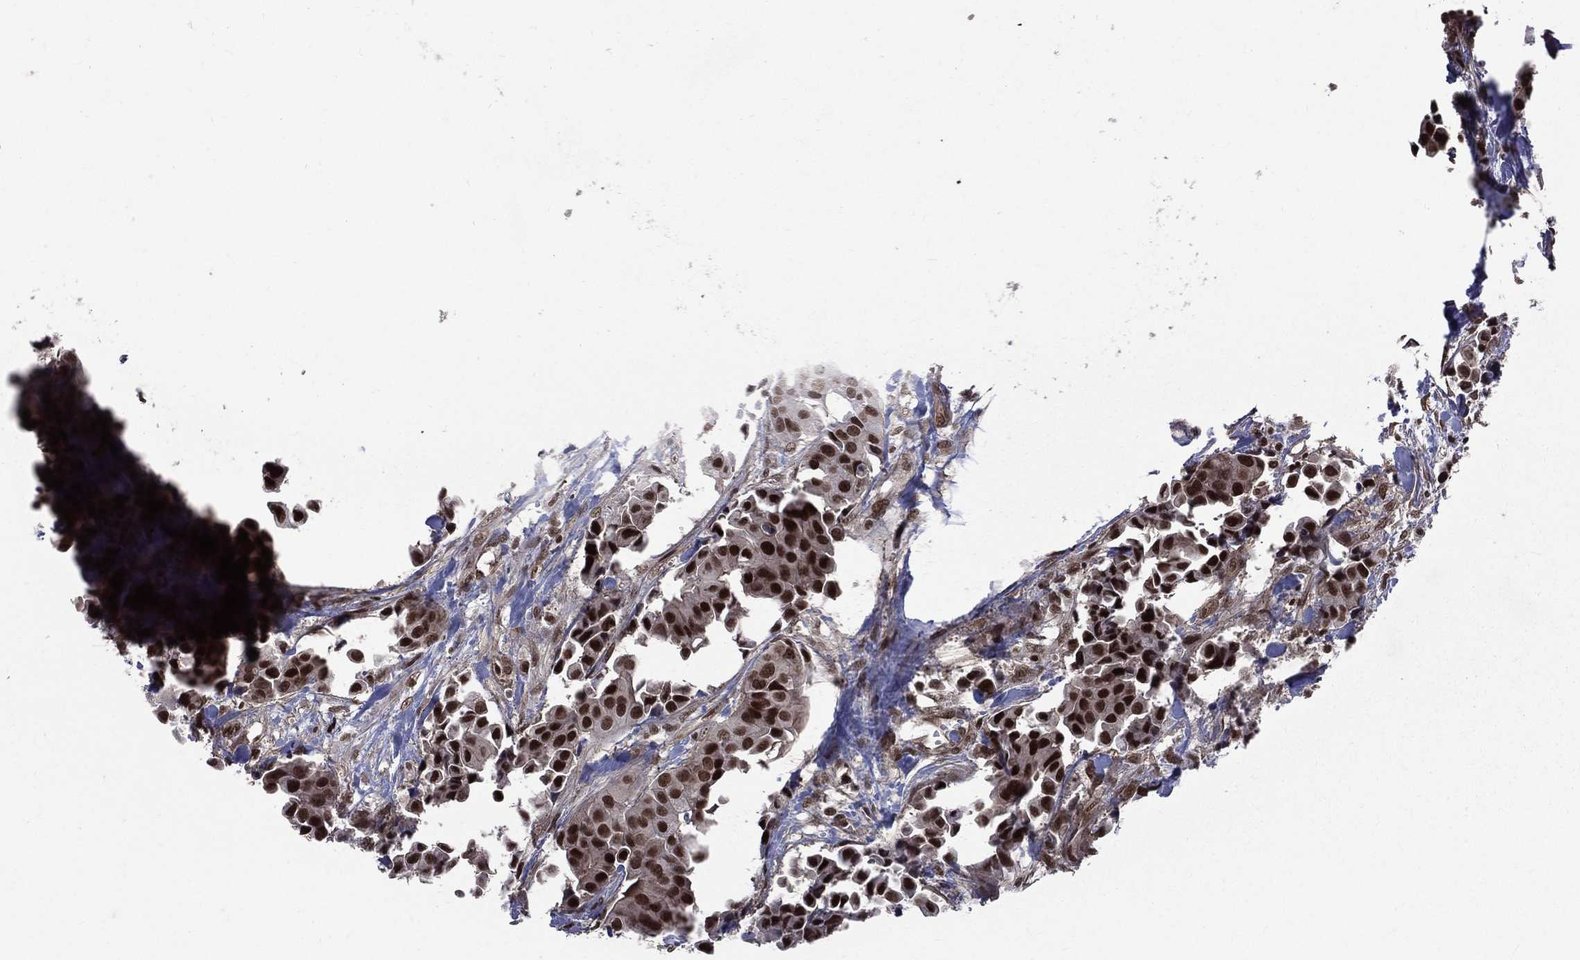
{"staining": {"intensity": "strong", "quantity": ">75%", "location": "nuclear"}, "tissue": "head and neck cancer", "cell_type": "Tumor cells", "image_type": "cancer", "snomed": [{"axis": "morphology", "description": "Adenocarcinoma, NOS"}, {"axis": "topography", "description": "Head-Neck"}], "caption": "Head and neck cancer (adenocarcinoma) was stained to show a protein in brown. There is high levels of strong nuclear expression in about >75% of tumor cells.", "gene": "SMC3", "patient": {"sex": "male", "age": 76}}